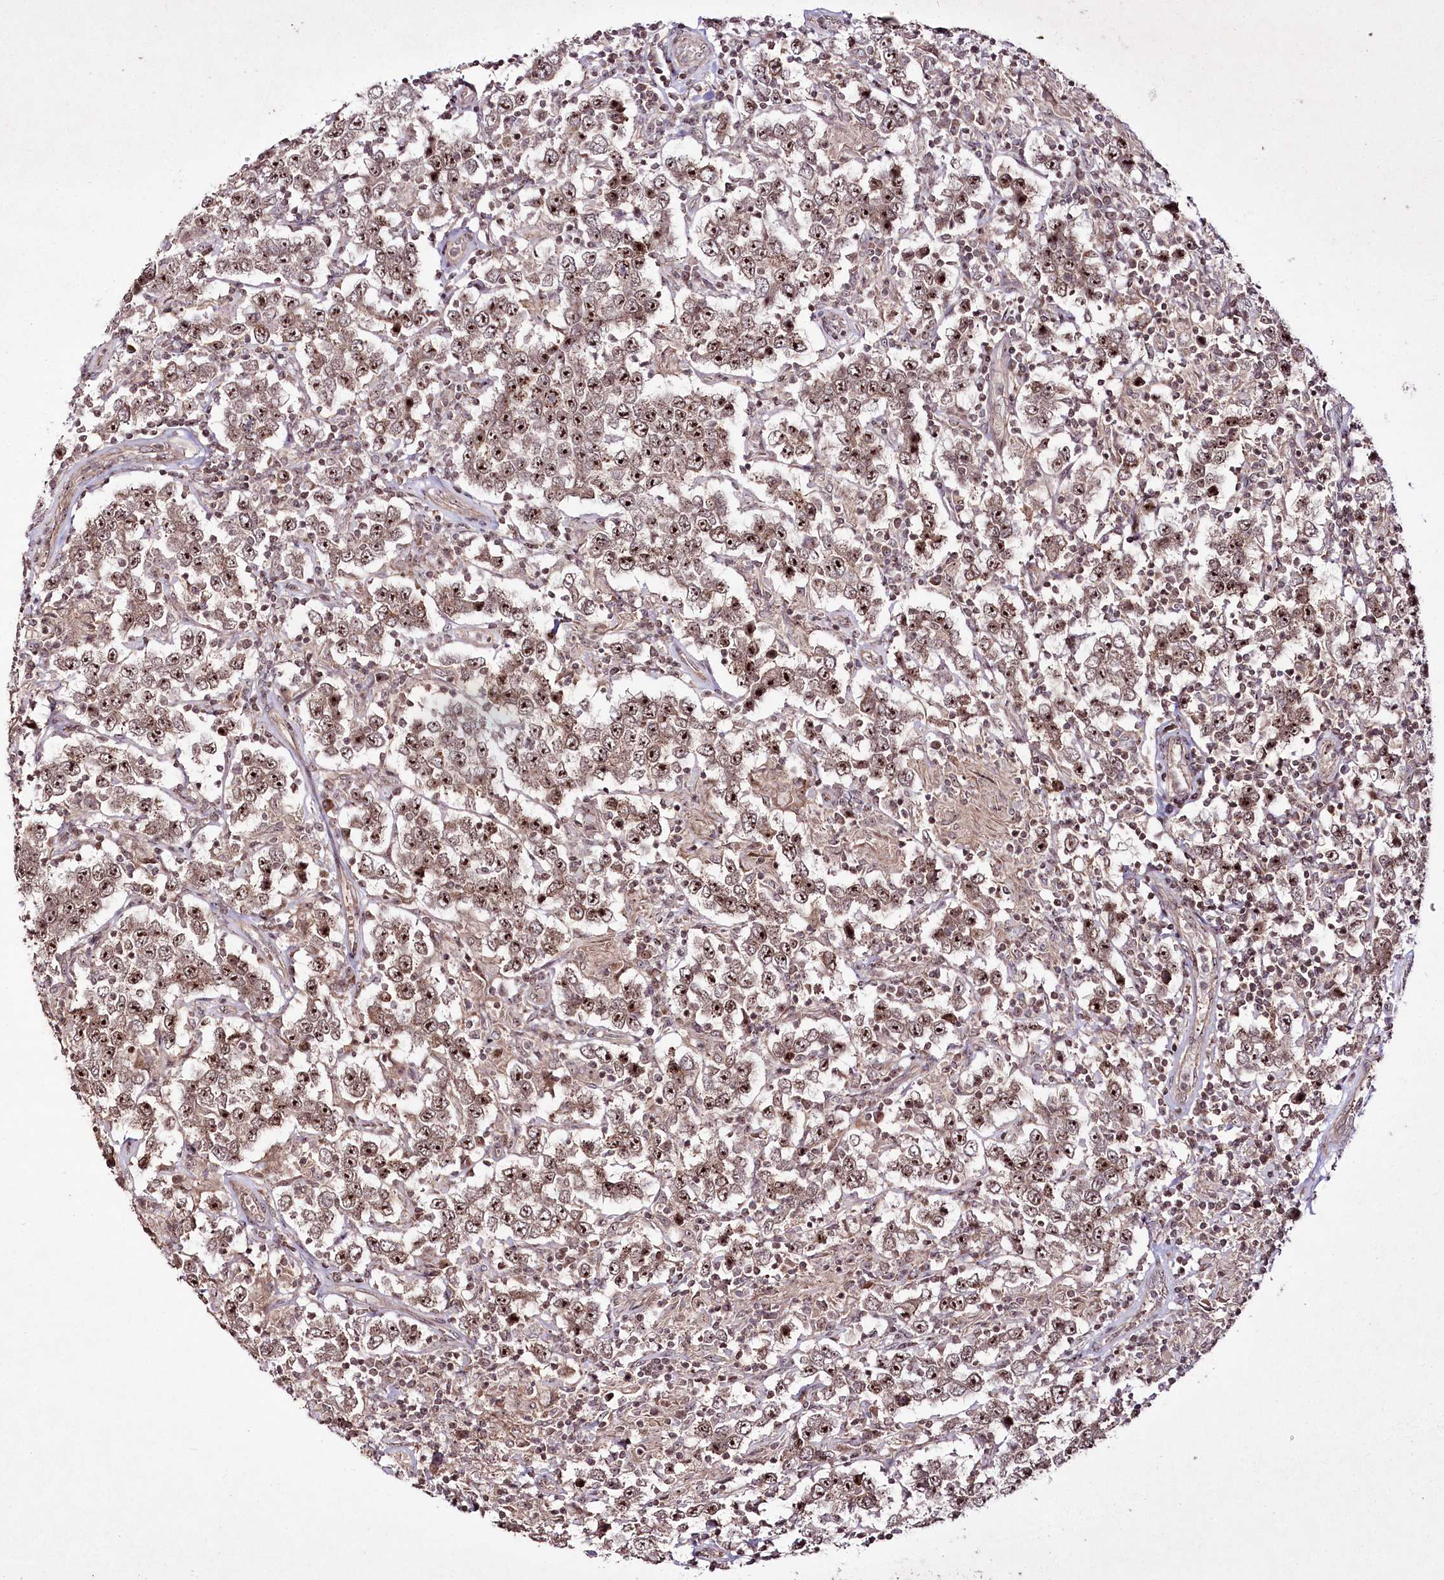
{"staining": {"intensity": "moderate", "quantity": ">75%", "location": "nuclear"}, "tissue": "testis cancer", "cell_type": "Tumor cells", "image_type": "cancer", "snomed": [{"axis": "morphology", "description": "Normal tissue, NOS"}, {"axis": "morphology", "description": "Urothelial carcinoma, High grade"}, {"axis": "morphology", "description": "Seminoma, NOS"}, {"axis": "morphology", "description": "Carcinoma, Embryonal, NOS"}, {"axis": "topography", "description": "Urinary bladder"}, {"axis": "topography", "description": "Testis"}], "caption": "Protein staining by immunohistochemistry shows moderate nuclear positivity in approximately >75% of tumor cells in testis cancer. (IHC, brightfield microscopy, high magnification).", "gene": "CCDC59", "patient": {"sex": "male", "age": 41}}